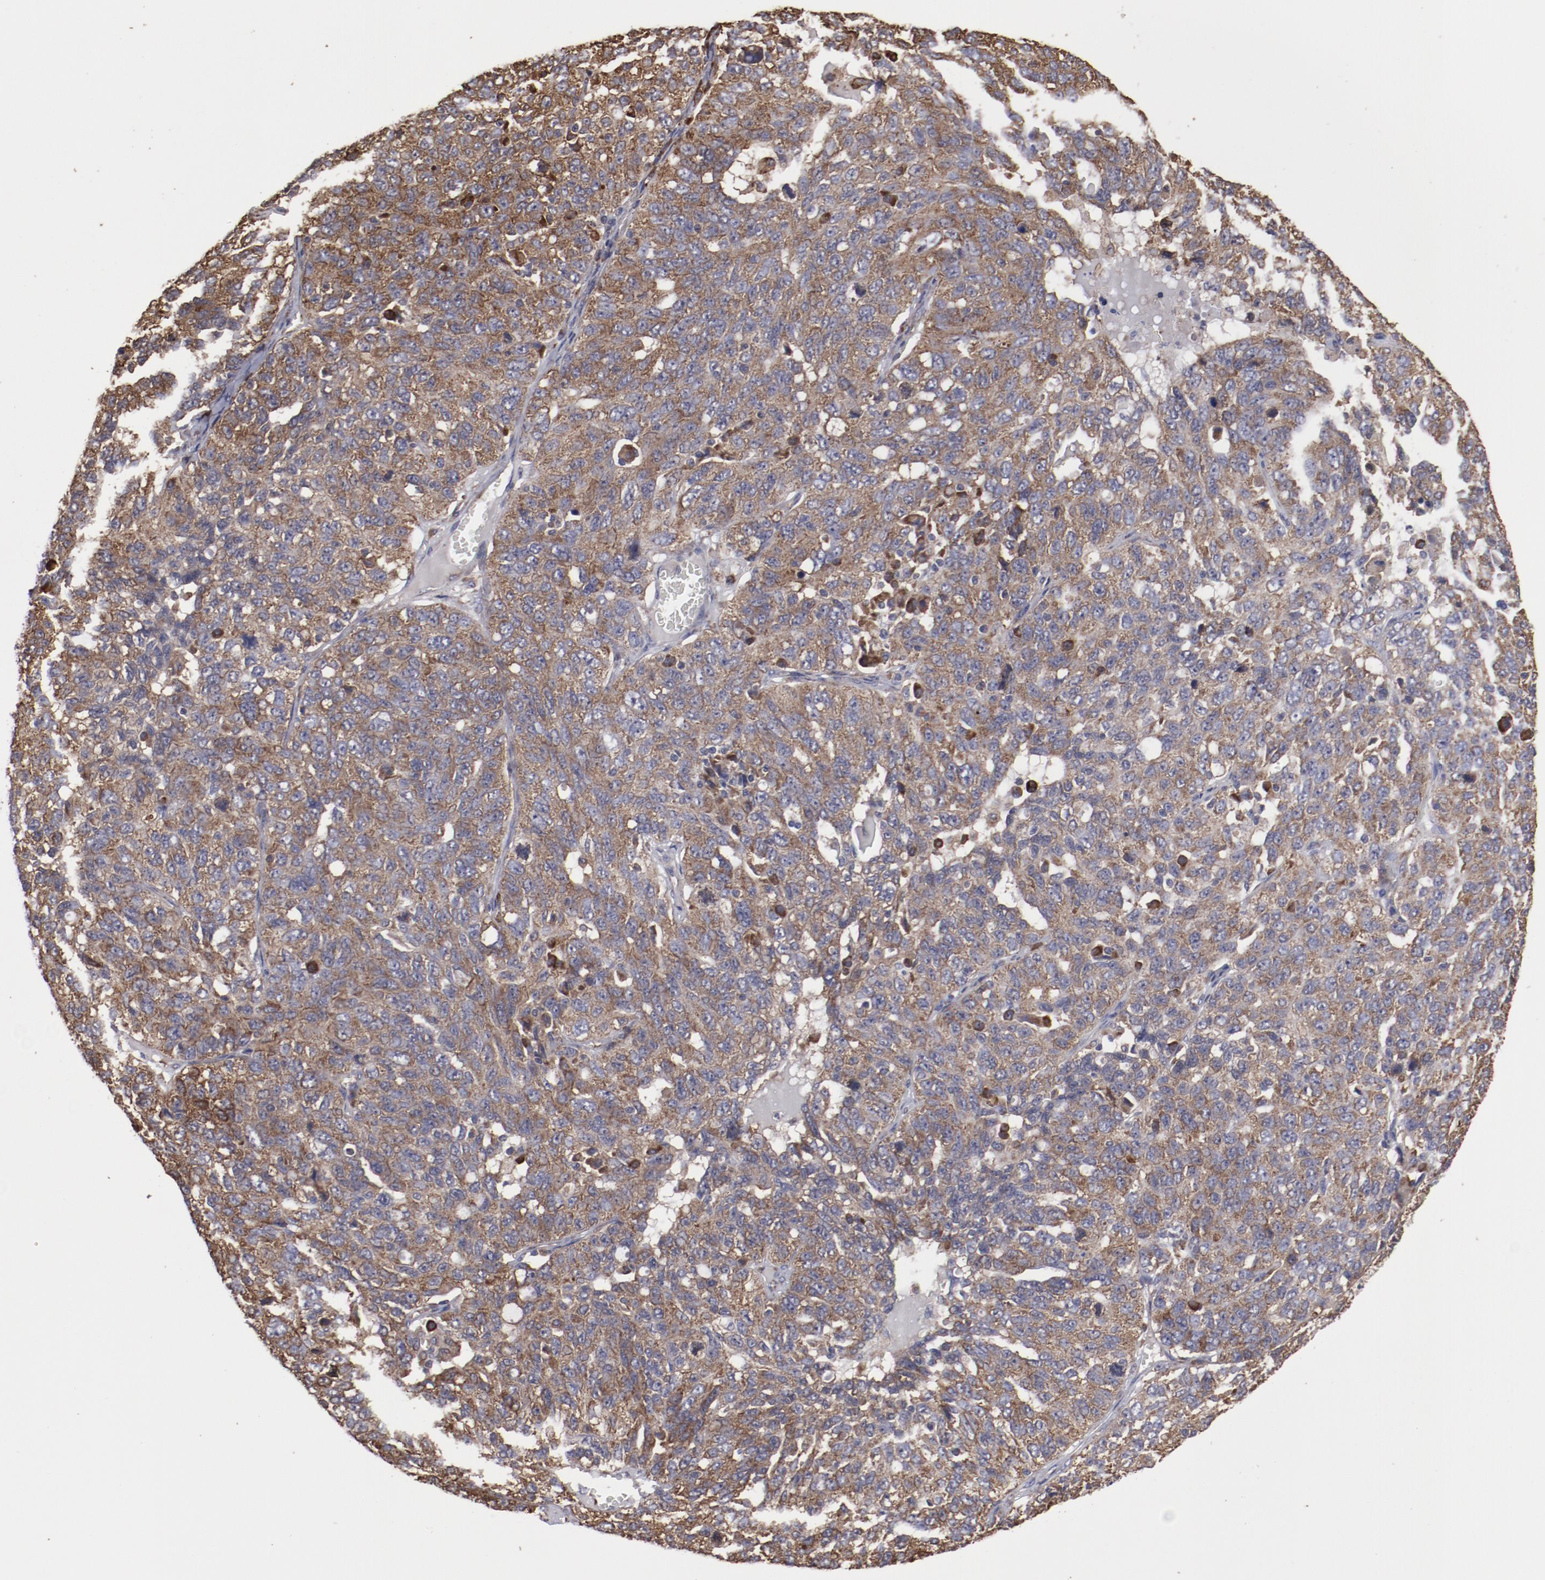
{"staining": {"intensity": "strong", "quantity": ">75%", "location": "cytoplasmic/membranous"}, "tissue": "ovarian cancer", "cell_type": "Tumor cells", "image_type": "cancer", "snomed": [{"axis": "morphology", "description": "Cystadenocarcinoma, serous, NOS"}, {"axis": "topography", "description": "Ovary"}], "caption": "Human serous cystadenocarcinoma (ovarian) stained with a brown dye shows strong cytoplasmic/membranous positive positivity in about >75% of tumor cells.", "gene": "RPS4Y1", "patient": {"sex": "female", "age": 71}}